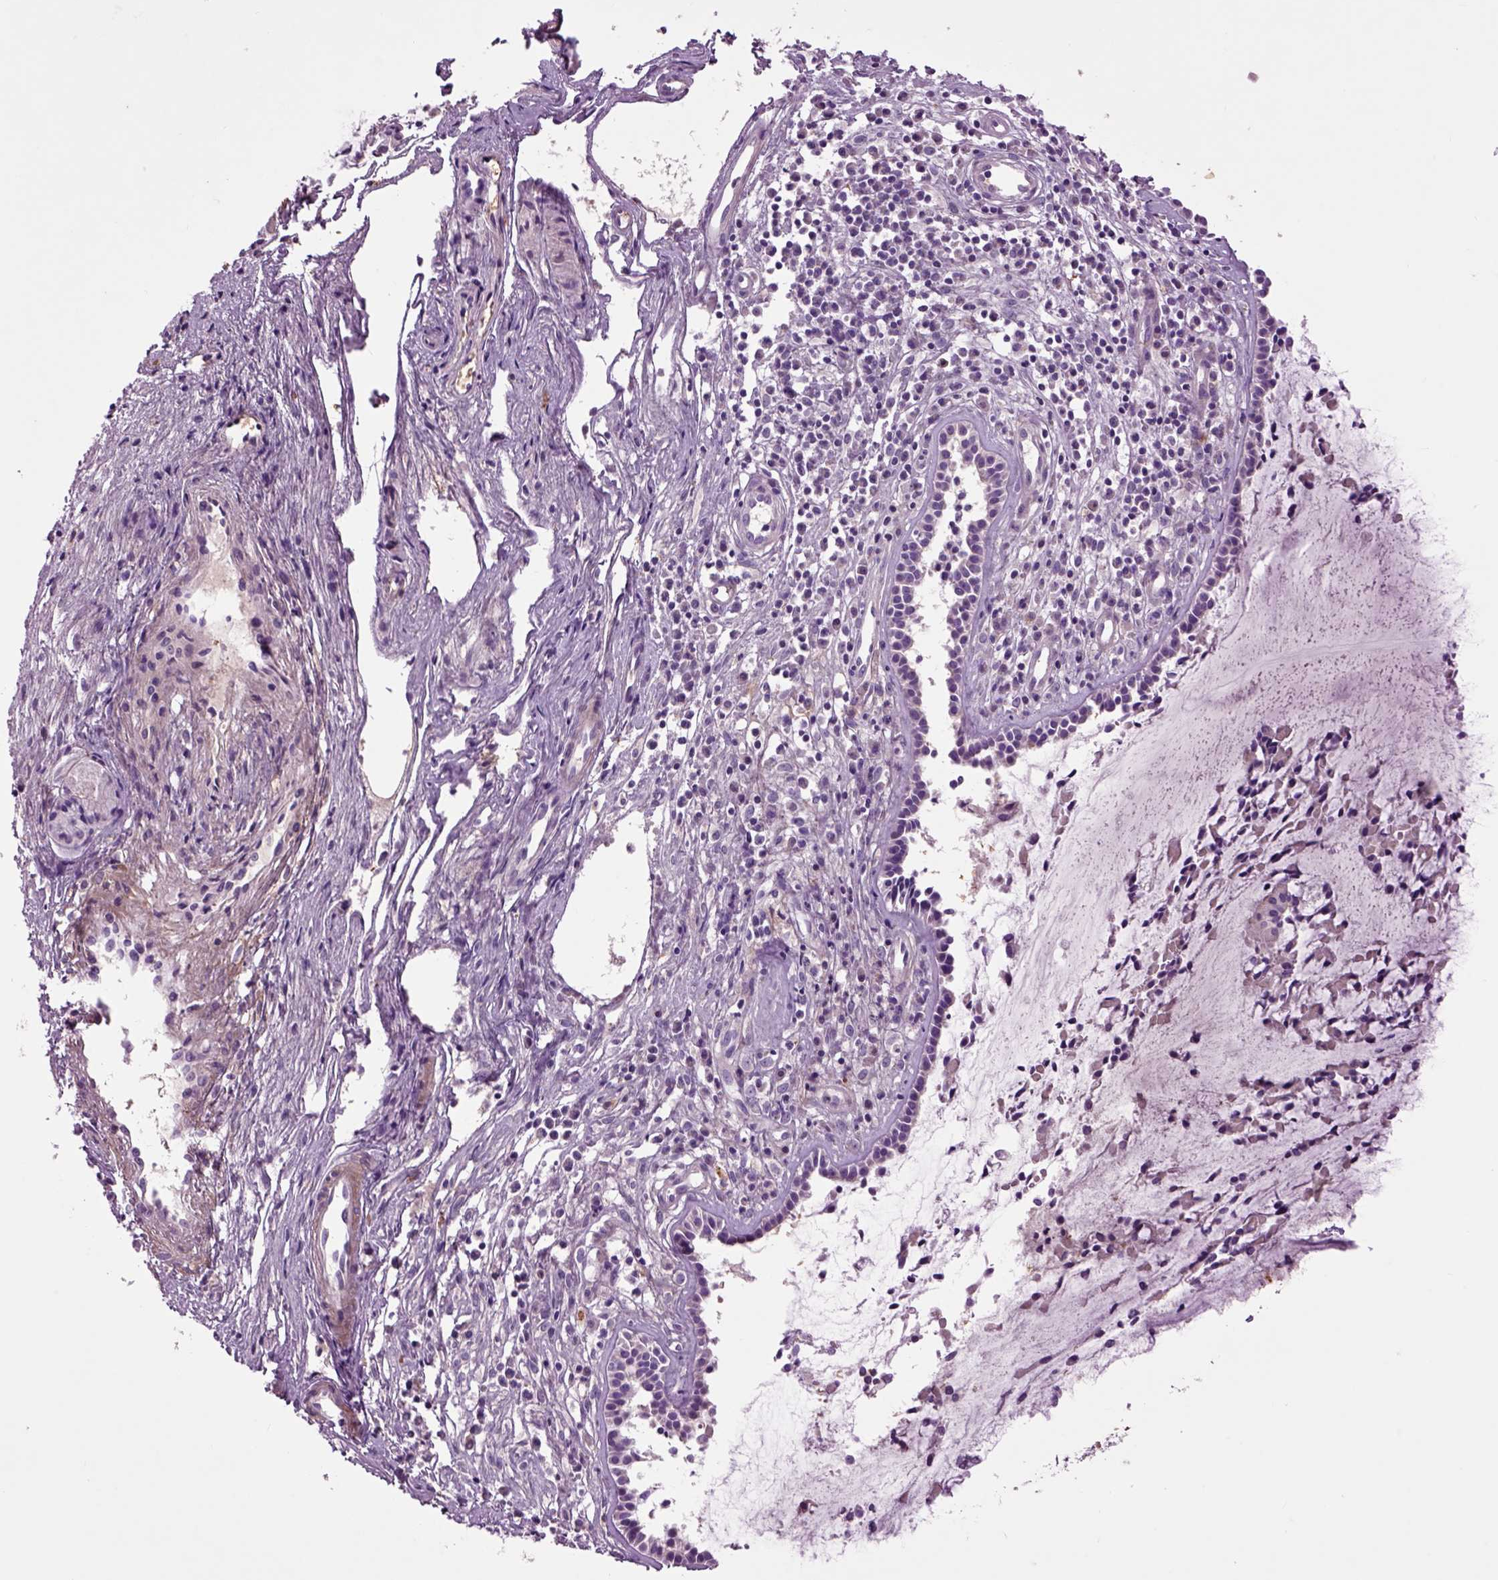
{"staining": {"intensity": "negative", "quantity": "none", "location": "none"}, "tissue": "nasopharynx", "cell_type": "Respiratory epithelial cells", "image_type": "normal", "snomed": [{"axis": "morphology", "description": "Normal tissue, NOS"}, {"axis": "topography", "description": "Nasopharynx"}], "caption": "Immunohistochemical staining of unremarkable human nasopharynx shows no significant staining in respiratory epithelial cells.", "gene": "SPON1", "patient": {"sex": "female", "age": 47}}